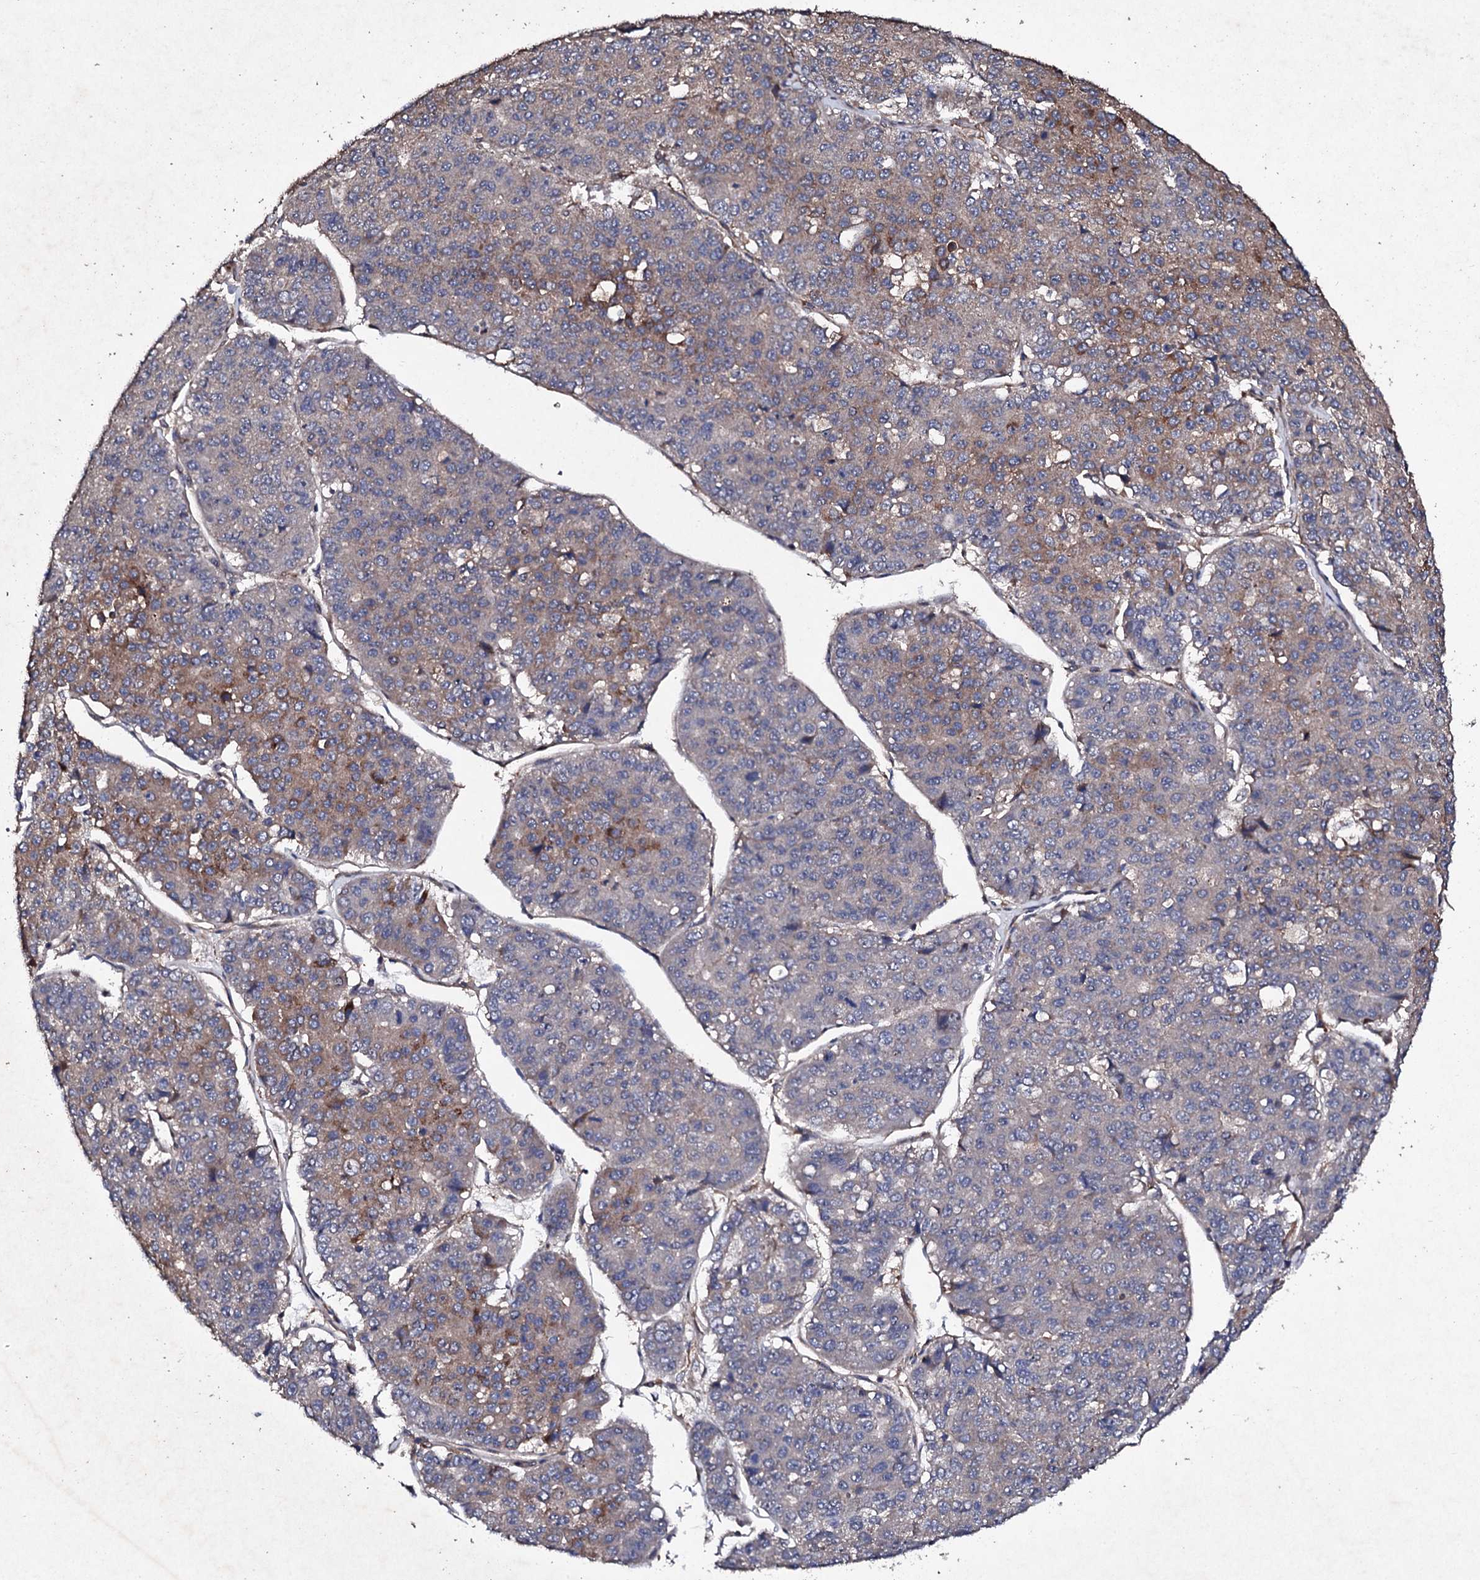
{"staining": {"intensity": "moderate", "quantity": "25%-75%", "location": "cytoplasmic/membranous"}, "tissue": "pancreatic cancer", "cell_type": "Tumor cells", "image_type": "cancer", "snomed": [{"axis": "morphology", "description": "Adenocarcinoma, NOS"}, {"axis": "topography", "description": "Pancreas"}], "caption": "Human pancreatic cancer stained with a brown dye shows moderate cytoplasmic/membranous positive expression in approximately 25%-75% of tumor cells.", "gene": "MOCOS", "patient": {"sex": "male", "age": 50}}